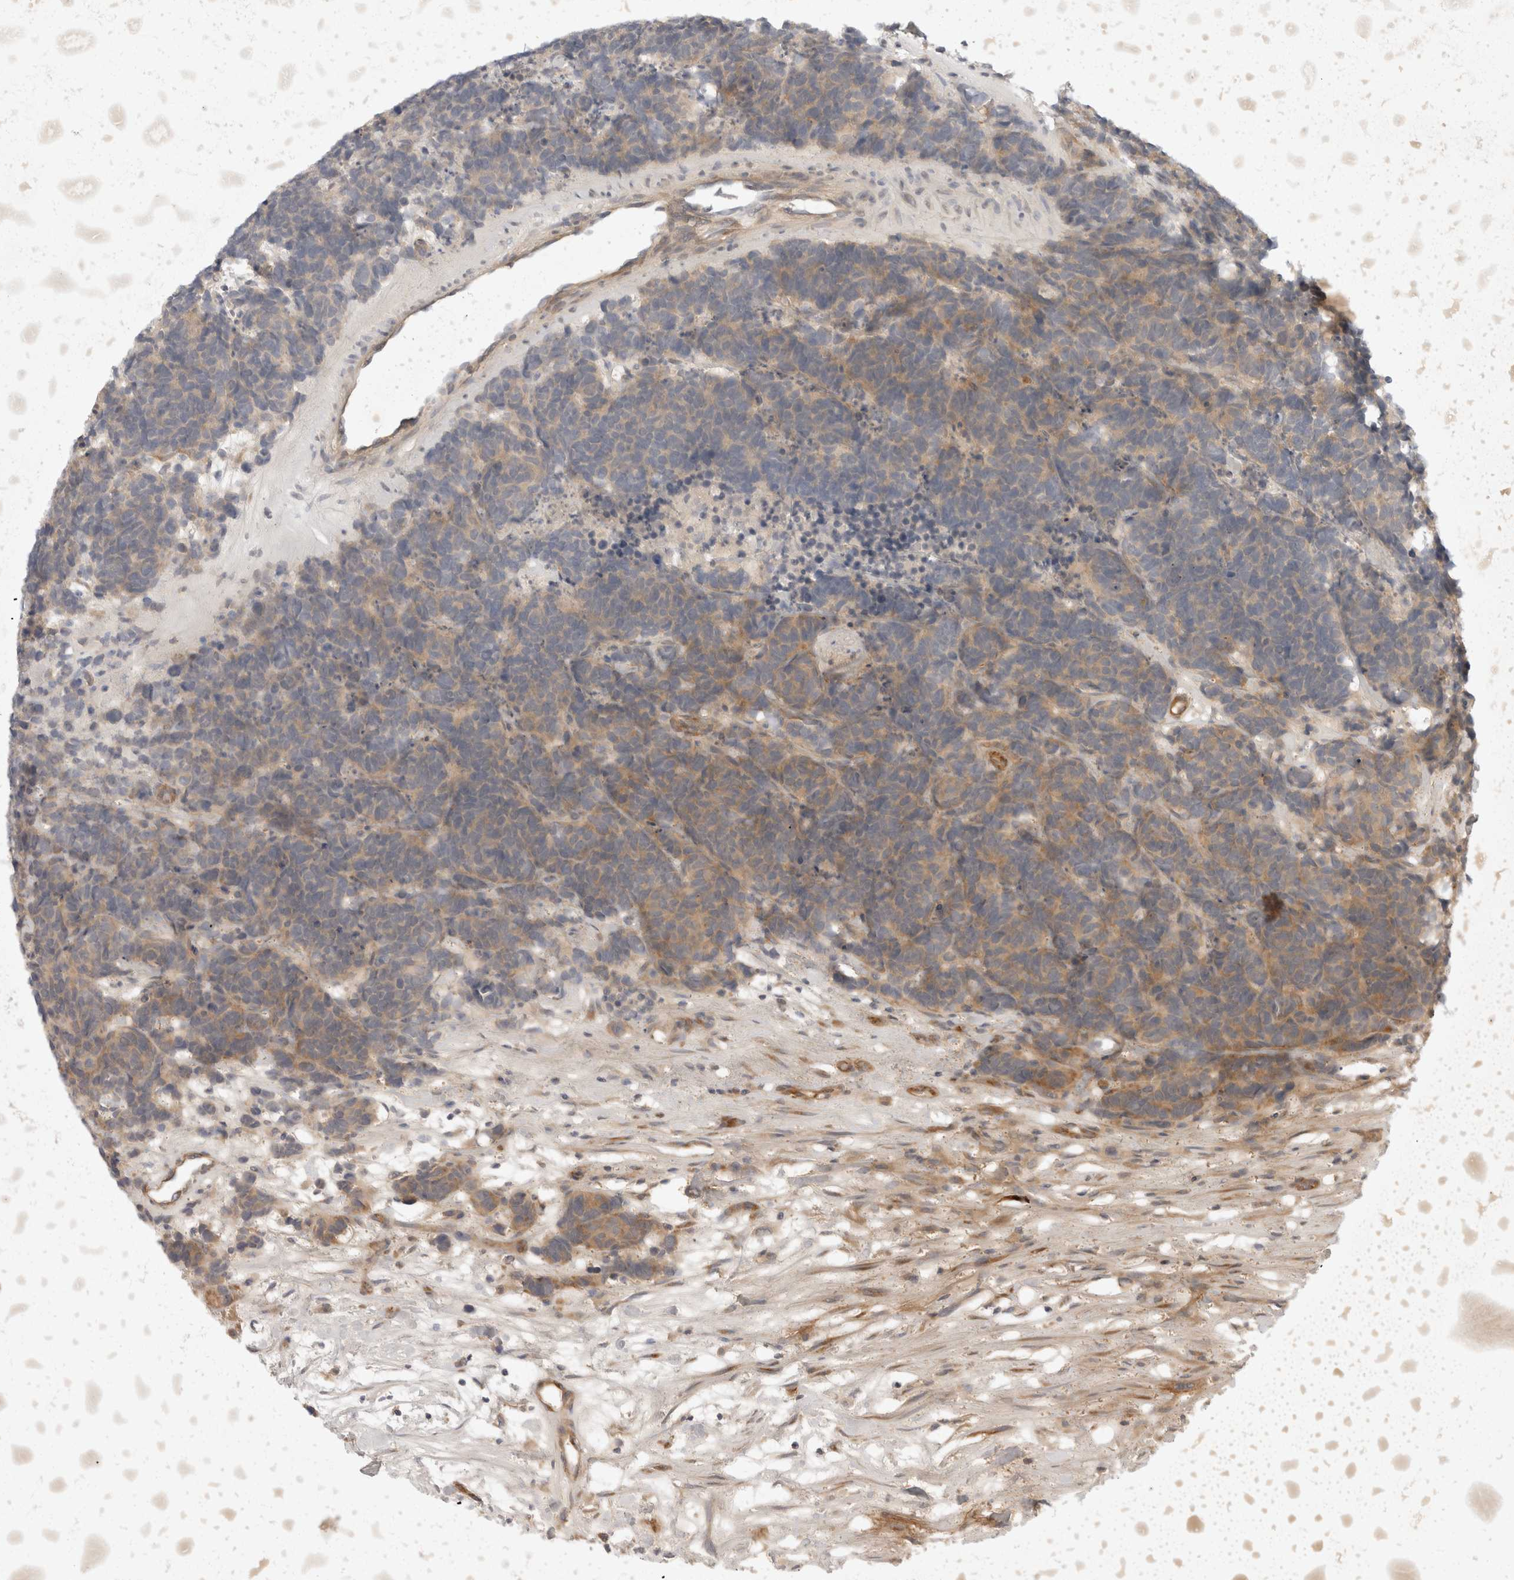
{"staining": {"intensity": "moderate", "quantity": "25%-75%", "location": "cytoplasmic/membranous"}, "tissue": "carcinoid", "cell_type": "Tumor cells", "image_type": "cancer", "snomed": [{"axis": "morphology", "description": "Carcinoma, NOS"}, {"axis": "morphology", "description": "Carcinoid, malignant, NOS"}, {"axis": "topography", "description": "Urinary bladder"}], "caption": "Carcinoid stained with DAB (3,3'-diaminobenzidine) IHC shows medium levels of moderate cytoplasmic/membranous positivity in about 25%-75% of tumor cells.", "gene": "EIF4G3", "patient": {"sex": "male", "age": 57}}